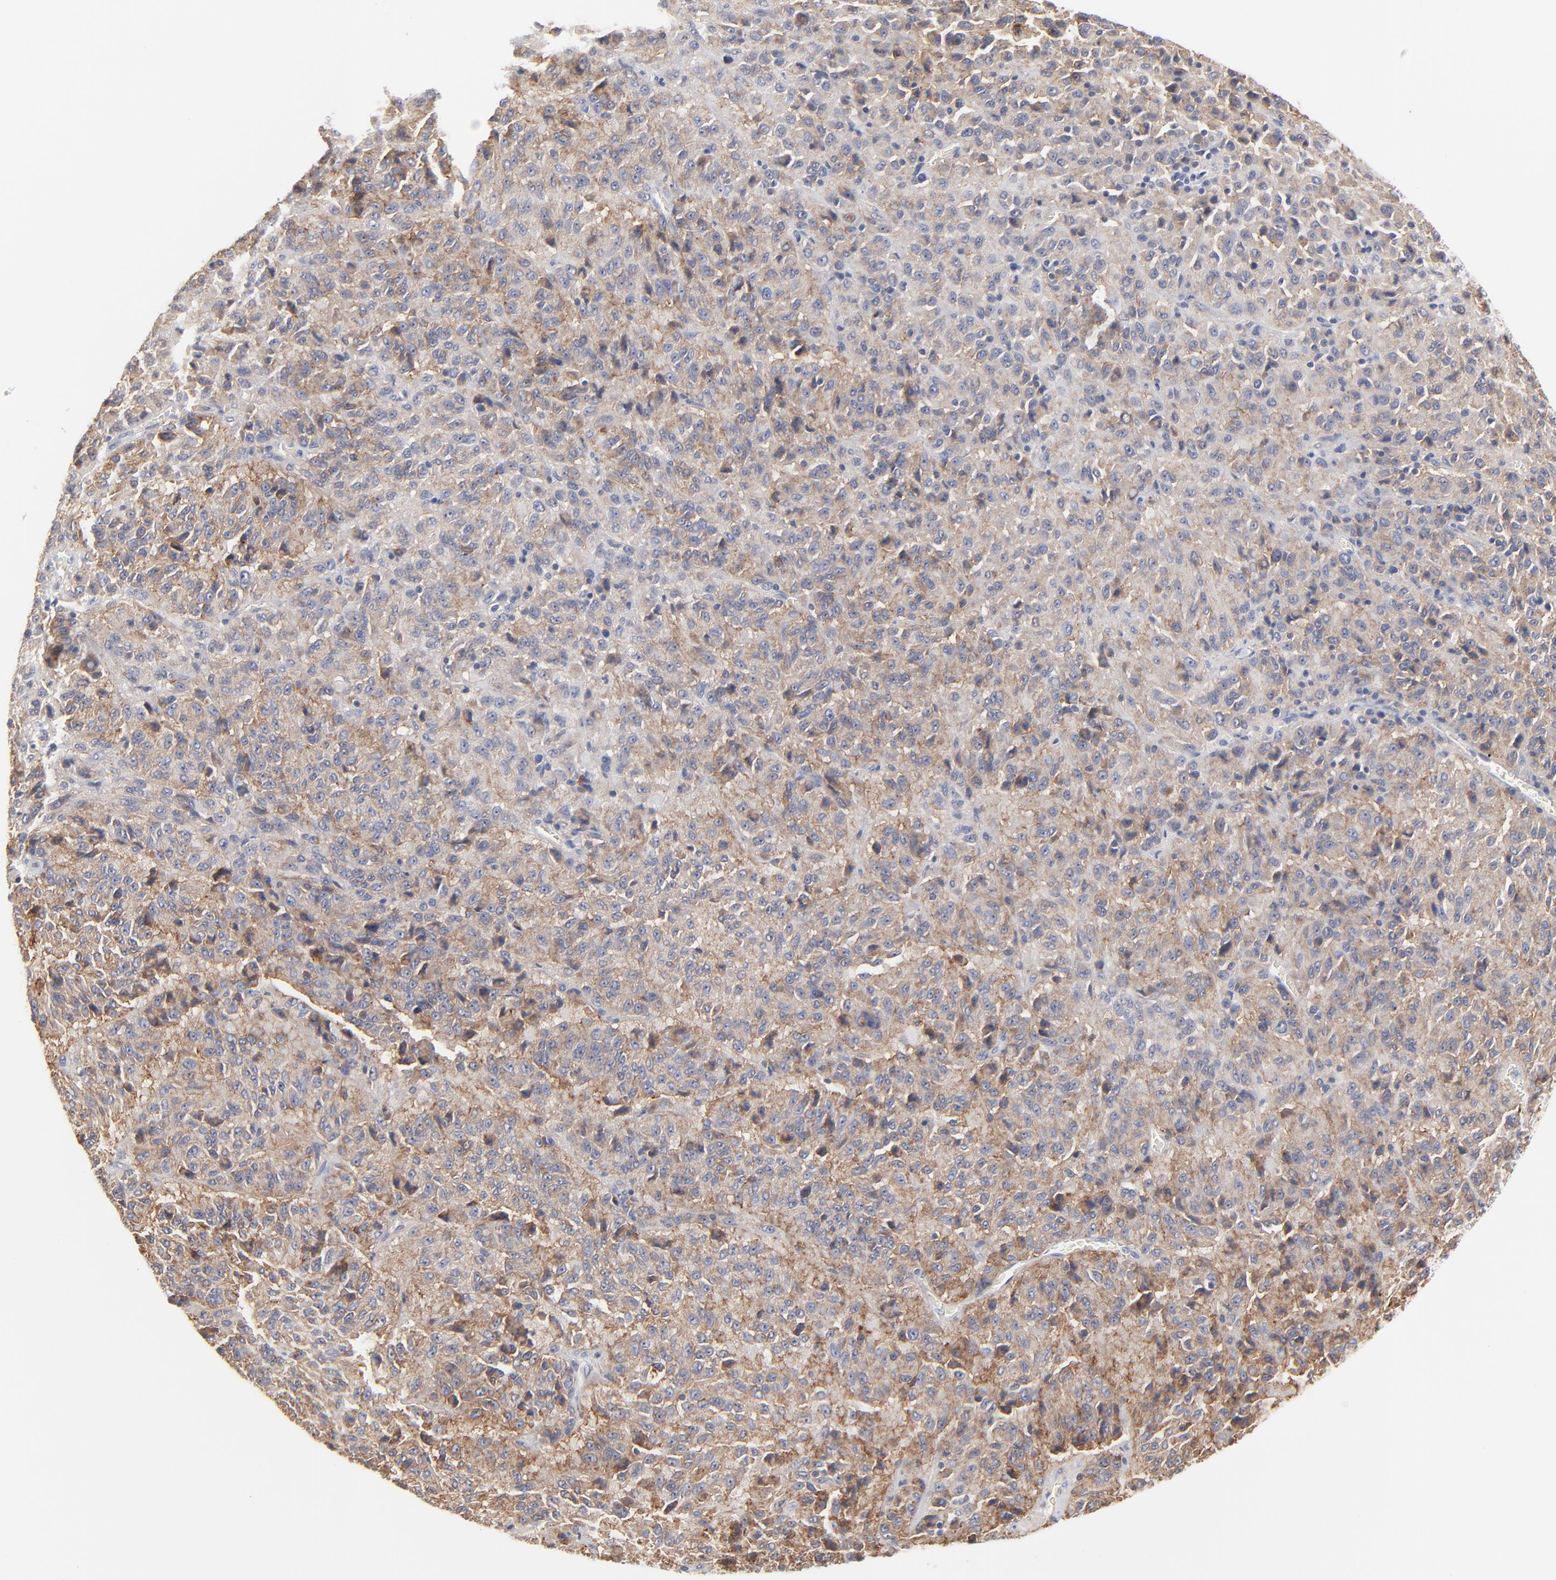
{"staining": {"intensity": "moderate", "quantity": ">75%", "location": "cytoplasmic/membranous"}, "tissue": "melanoma", "cell_type": "Tumor cells", "image_type": "cancer", "snomed": [{"axis": "morphology", "description": "Malignant melanoma, Metastatic site"}, {"axis": "topography", "description": "Lung"}], "caption": "High-power microscopy captured an immunohistochemistry image of melanoma, revealing moderate cytoplasmic/membranous expression in approximately >75% of tumor cells.", "gene": "SLC16A1", "patient": {"sex": "male", "age": 64}}